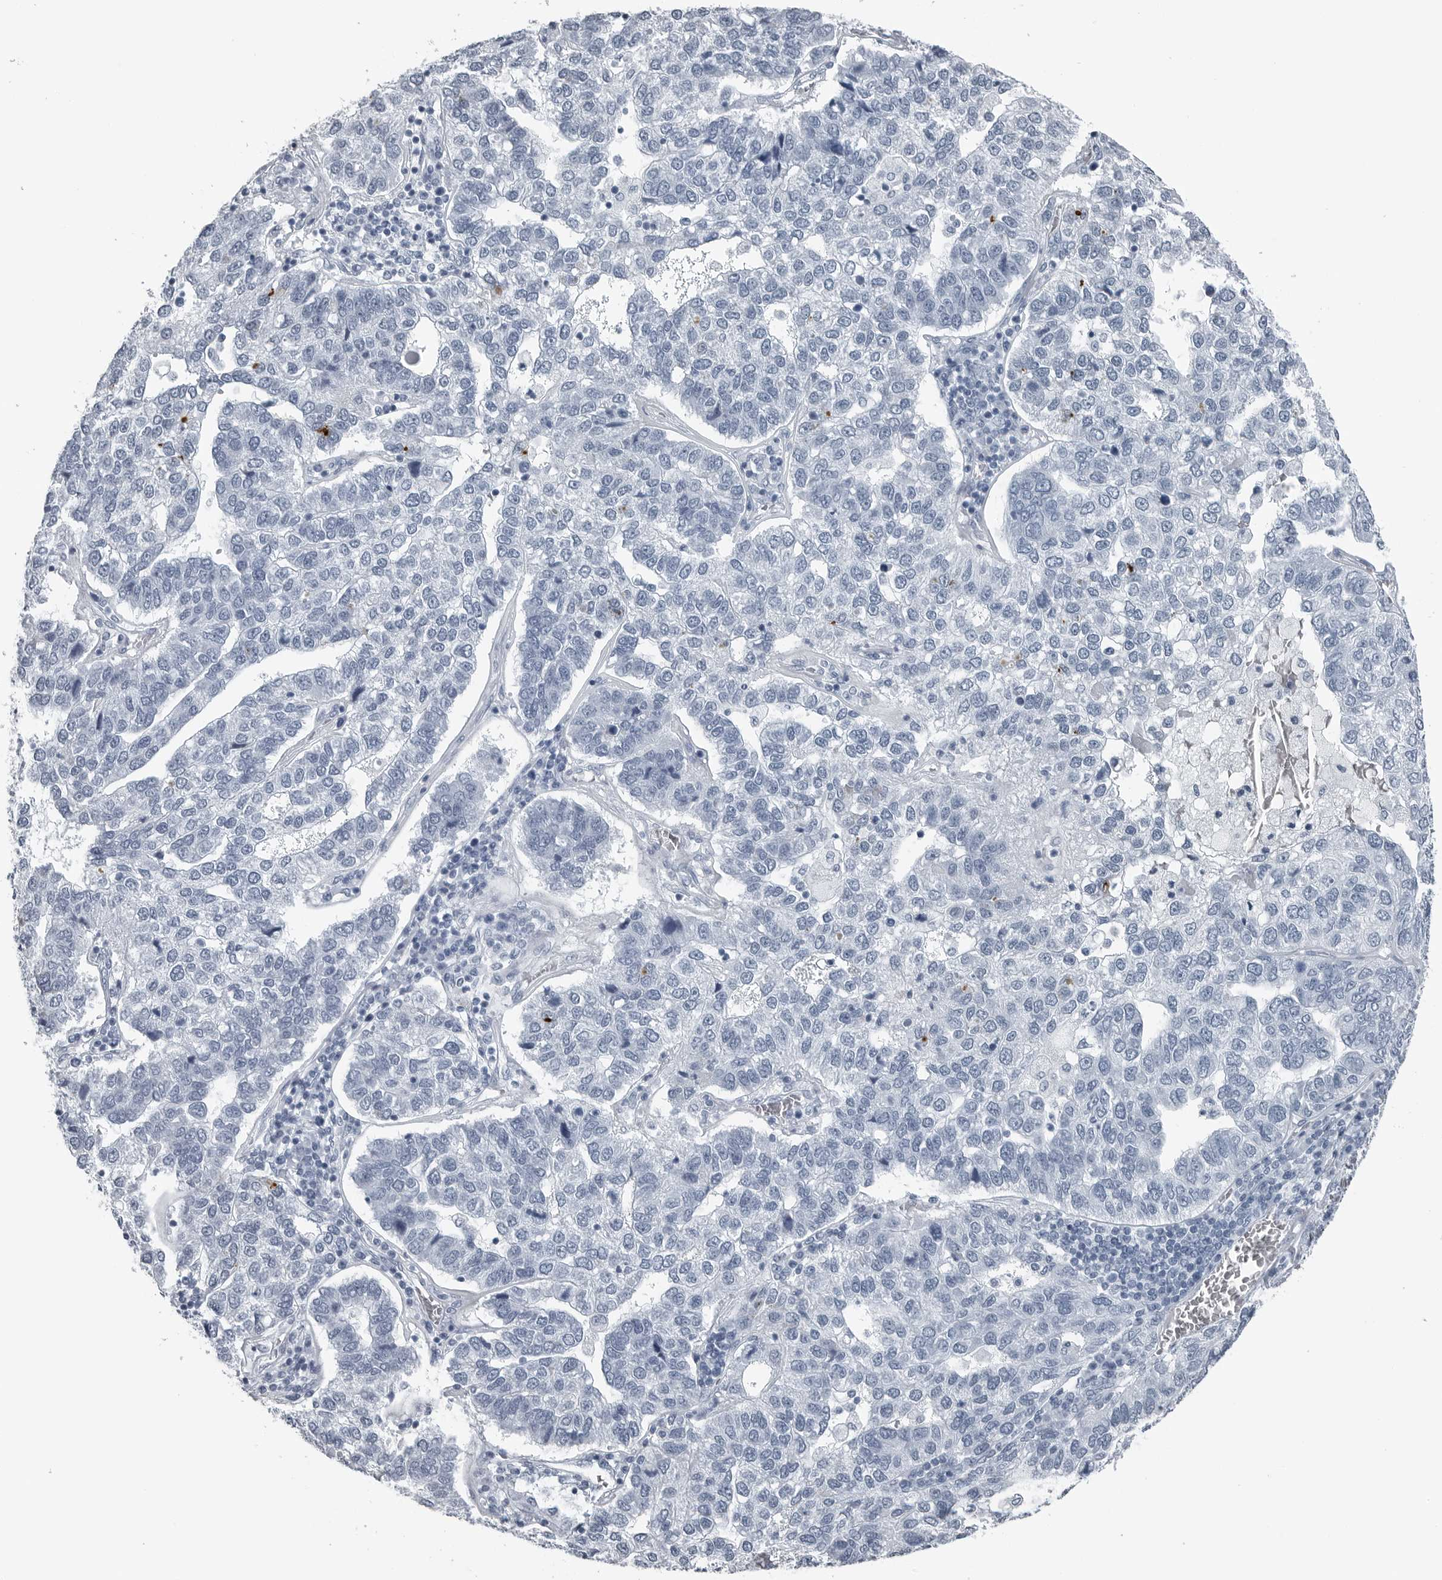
{"staining": {"intensity": "negative", "quantity": "none", "location": "none"}, "tissue": "pancreatic cancer", "cell_type": "Tumor cells", "image_type": "cancer", "snomed": [{"axis": "morphology", "description": "Adenocarcinoma, NOS"}, {"axis": "topography", "description": "Pancreas"}], "caption": "Photomicrograph shows no significant protein positivity in tumor cells of pancreatic cancer. (DAB (3,3'-diaminobenzidine) immunohistochemistry (IHC), high magnification).", "gene": "SPINK1", "patient": {"sex": "female", "age": 61}}